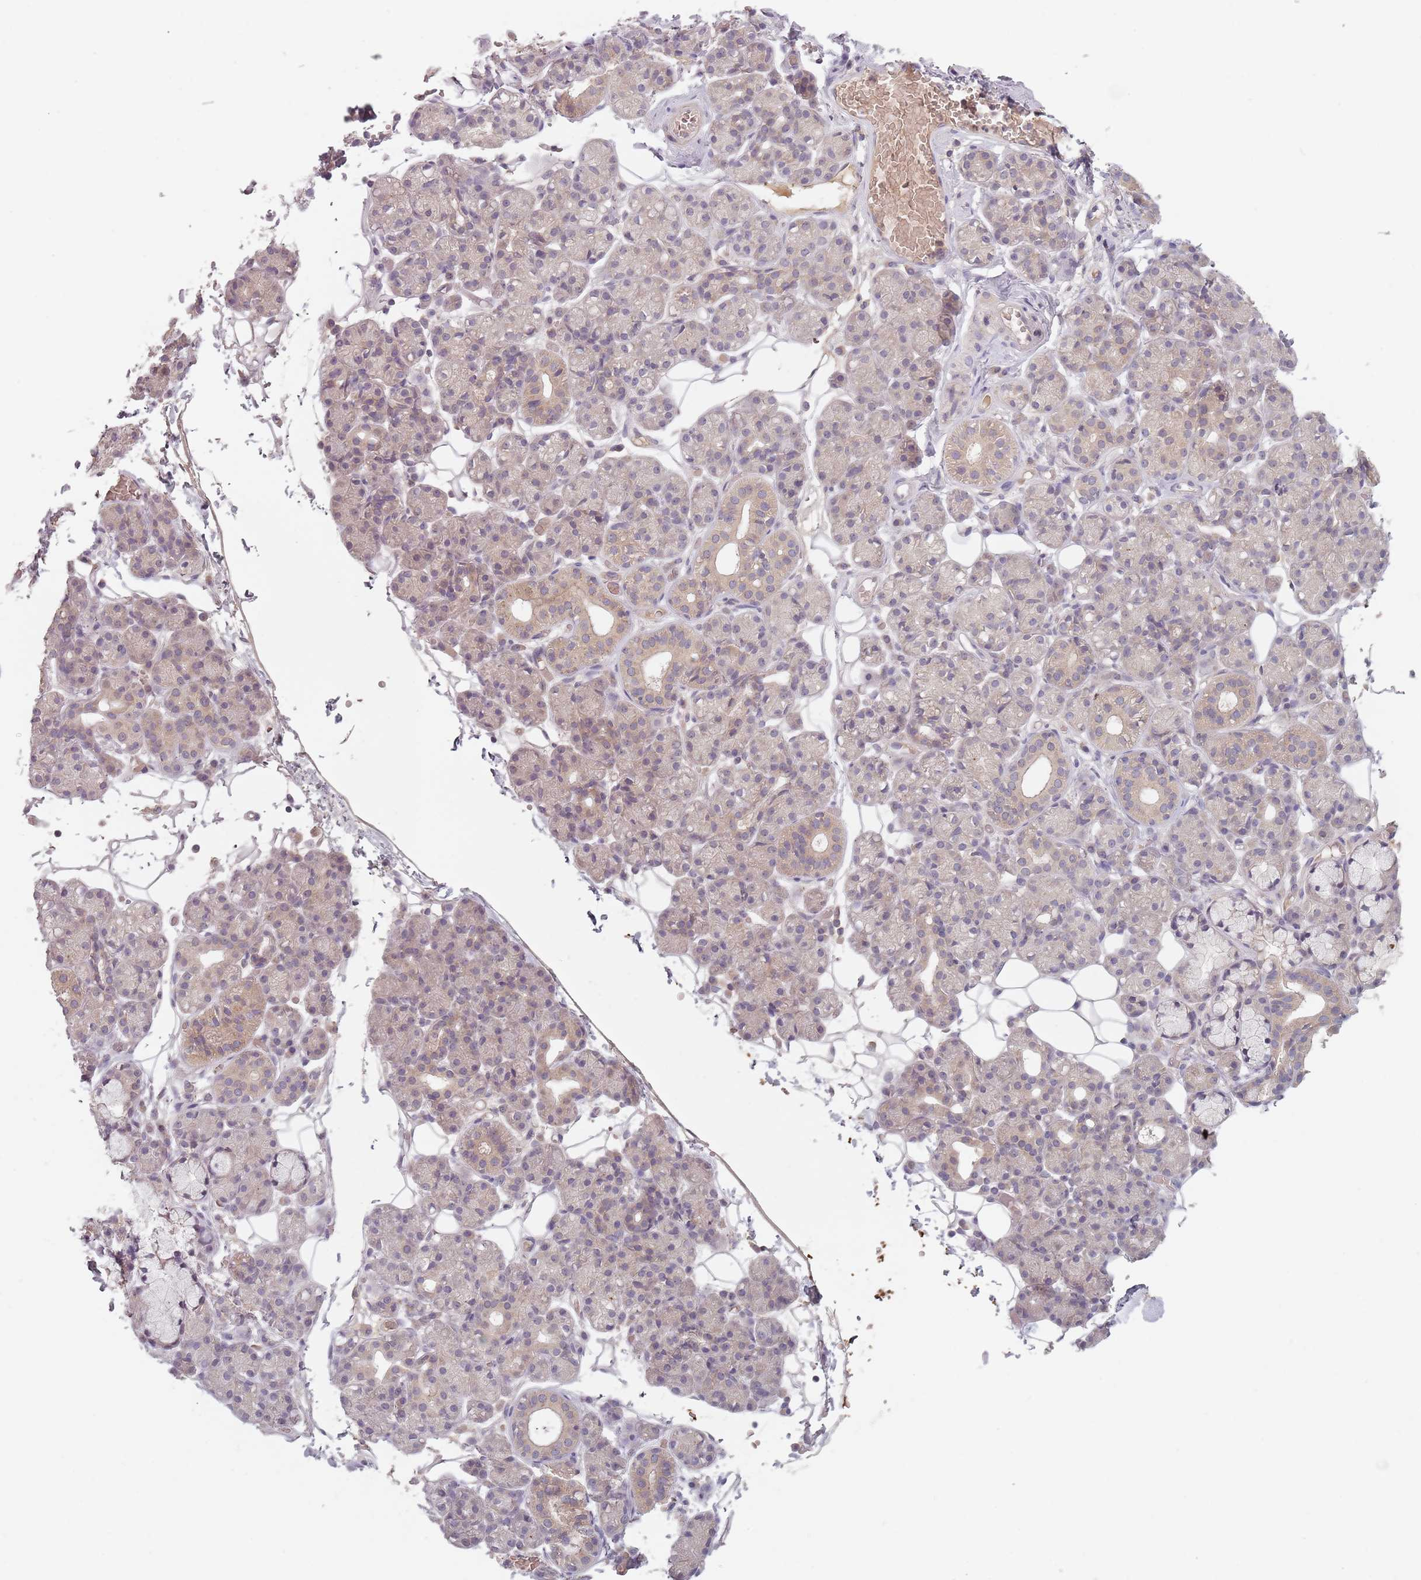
{"staining": {"intensity": "weak", "quantity": "25%-75%", "location": "cytoplasmic/membranous"}, "tissue": "salivary gland", "cell_type": "Glandular cells", "image_type": "normal", "snomed": [{"axis": "morphology", "description": "Normal tissue, NOS"}, {"axis": "topography", "description": "Salivary gland"}], "caption": "Protein staining of normal salivary gland reveals weak cytoplasmic/membranous expression in about 25%-75% of glandular cells. The protein is stained brown, and the nuclei are stained in blue (DAB IHC with brightfield microscopy, high magnification).", "gene": "ASB13", "patient": {"sex": "male", "age": 63}}